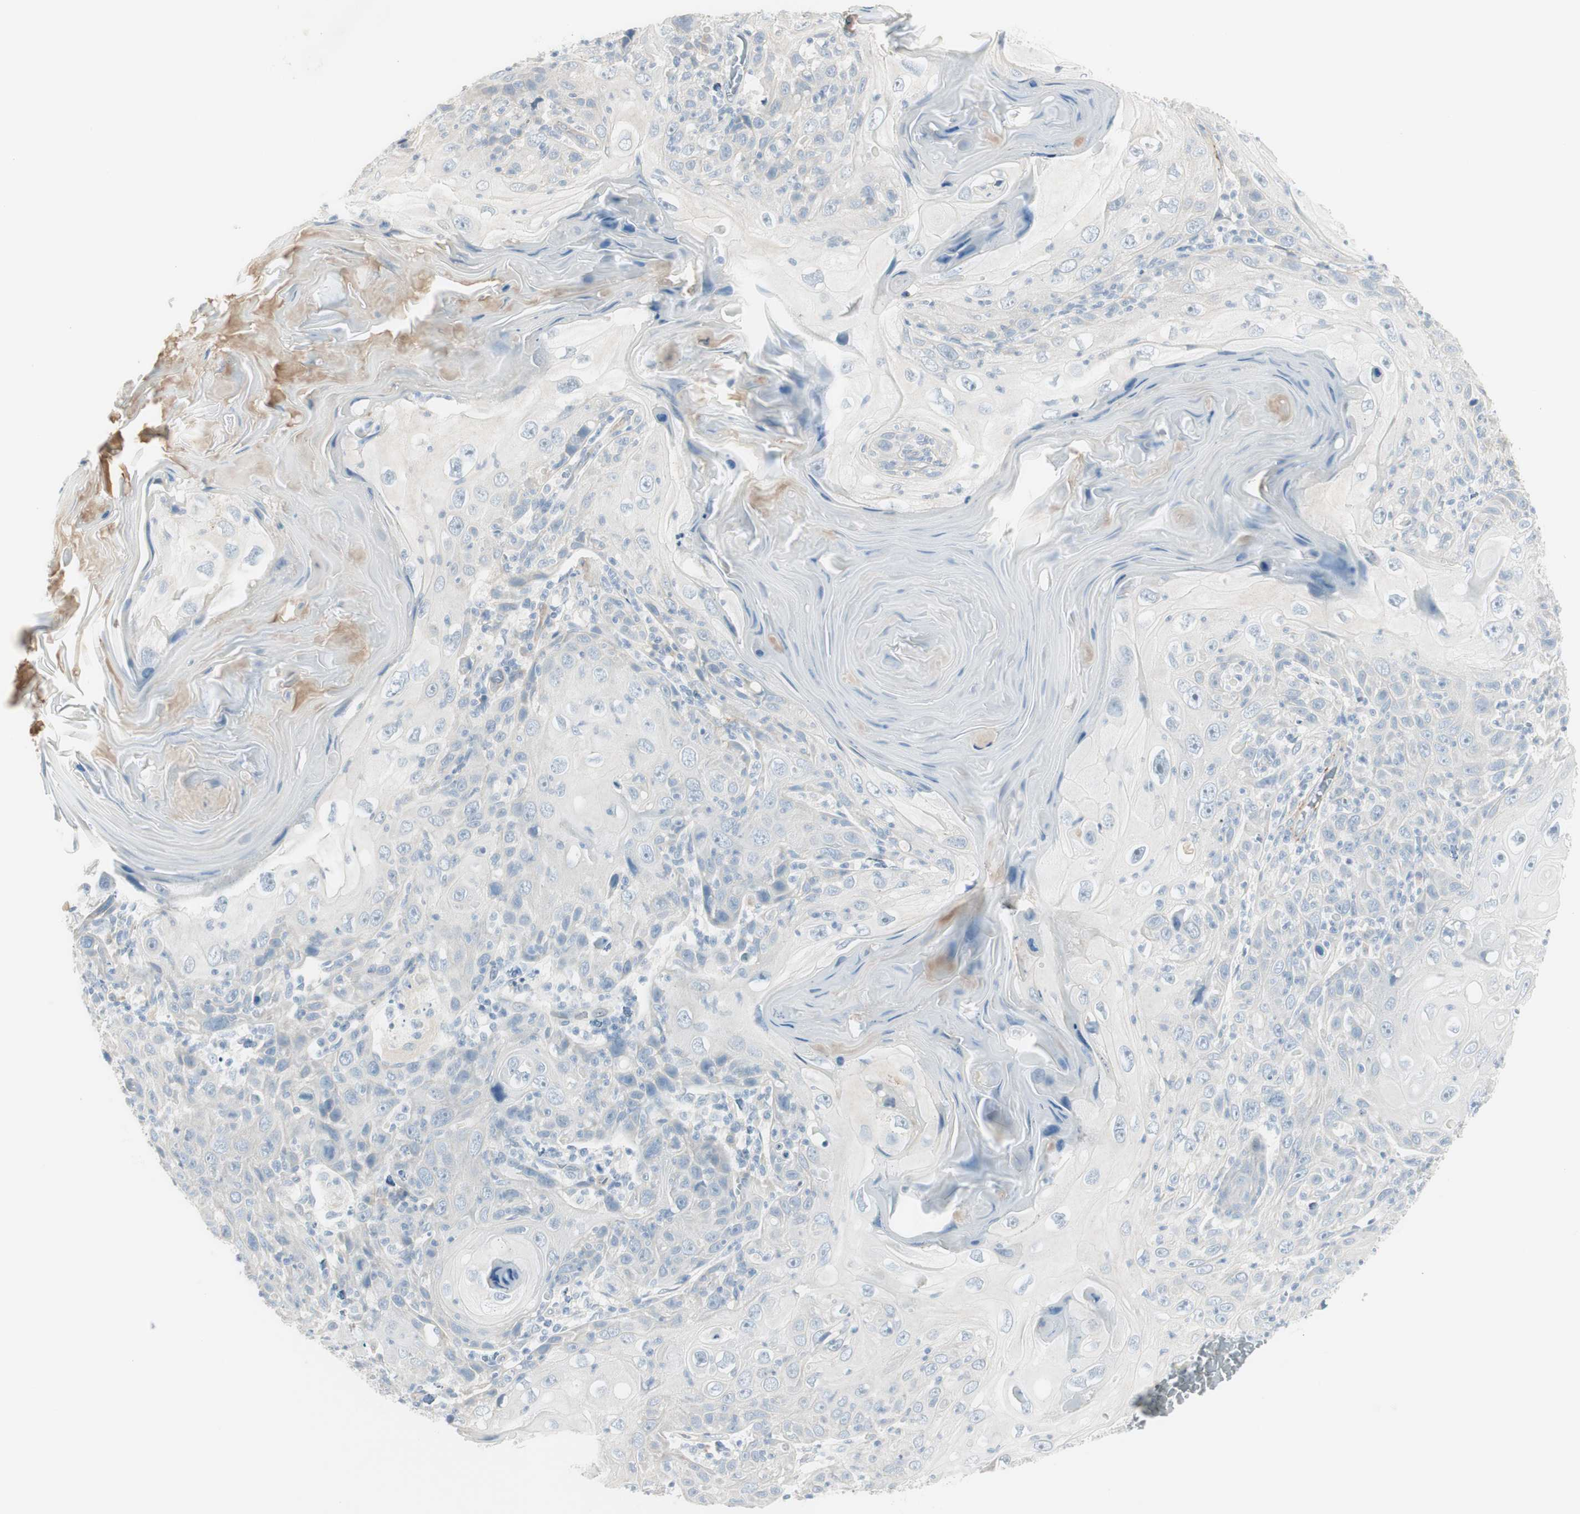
{"staining": {"intensity": "negative", "quantity": "none", "location": "none"}, "tissue": "skin cancer", "cell_type": "Tumor cells", "image_type": "cancer", "snomed": [{"axis": "morphology", "description": "Squamous cell carcinoma, NOS"}, {"axis": "topography", "description": "Skin"}], "caption": "Immunohistochemistry (IHC) histopathology image of neoplastic tissue: skin cancer stained with DAB displays no significant protein expression in tumor cells. The staining was performed using DAB to visualize the protein expression in brown, while the nuclei were stained in blue with hematoxylin (Magnification: 20x).", "gene": "CACNA2D1", "patient": {"sex": "female", "age": 88}}